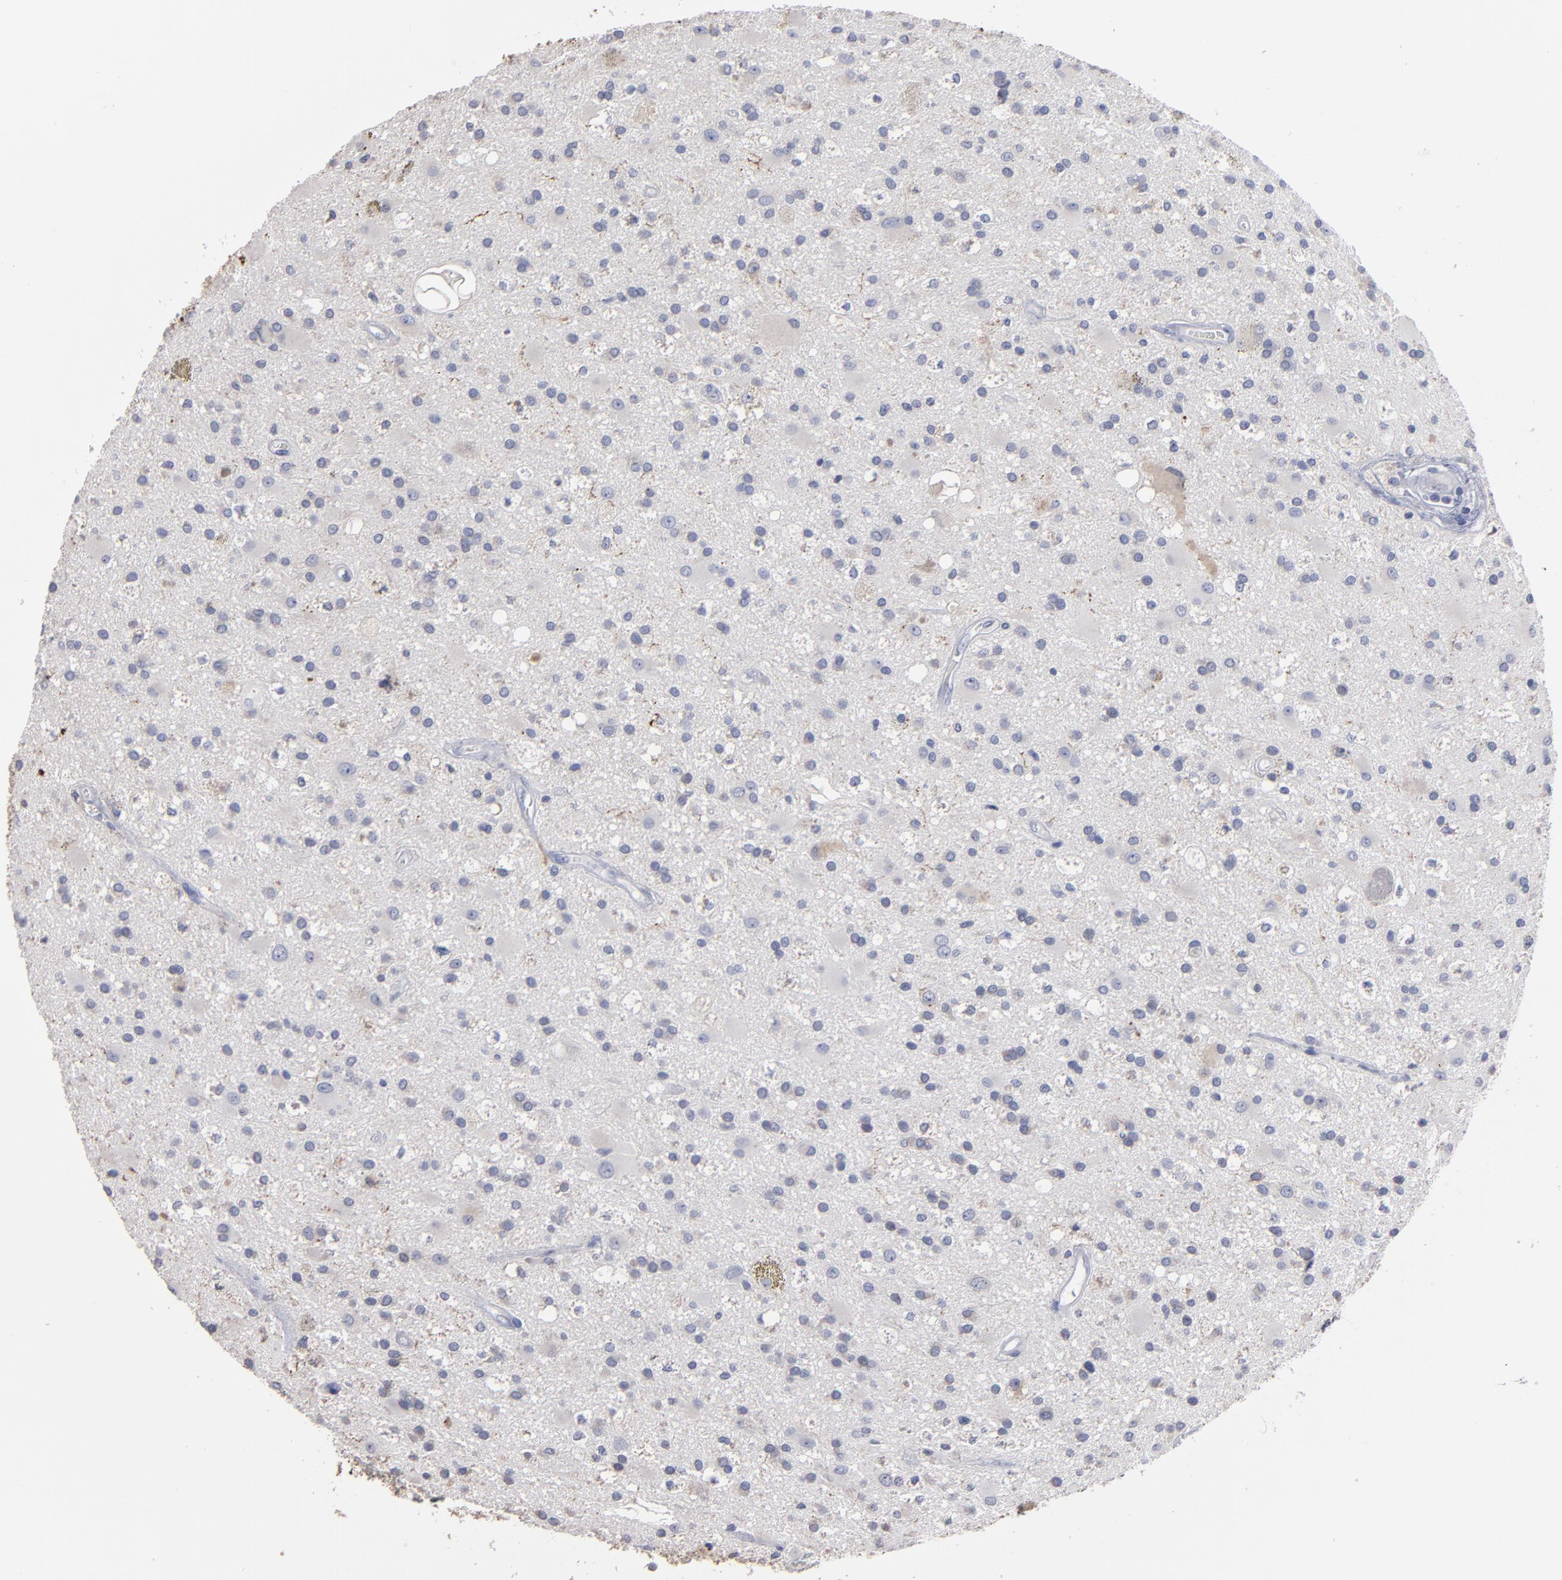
{"staining": {"intensity": "negative", "quantity": "none", "location": "none"}, "tissue": "glioma", "cell_type": "Tumor cells", "image_type": "cancer", "snomed": [{"axis": "morphology", "description": "Glioma, malignant, Low grade"}, {"axis": "topography", "description": "Brain"}], "caption": "Tumor cells show no significant expression in glioma.", "gene": "RPH3A", "patient": {"sex": "male", "age": 58}}